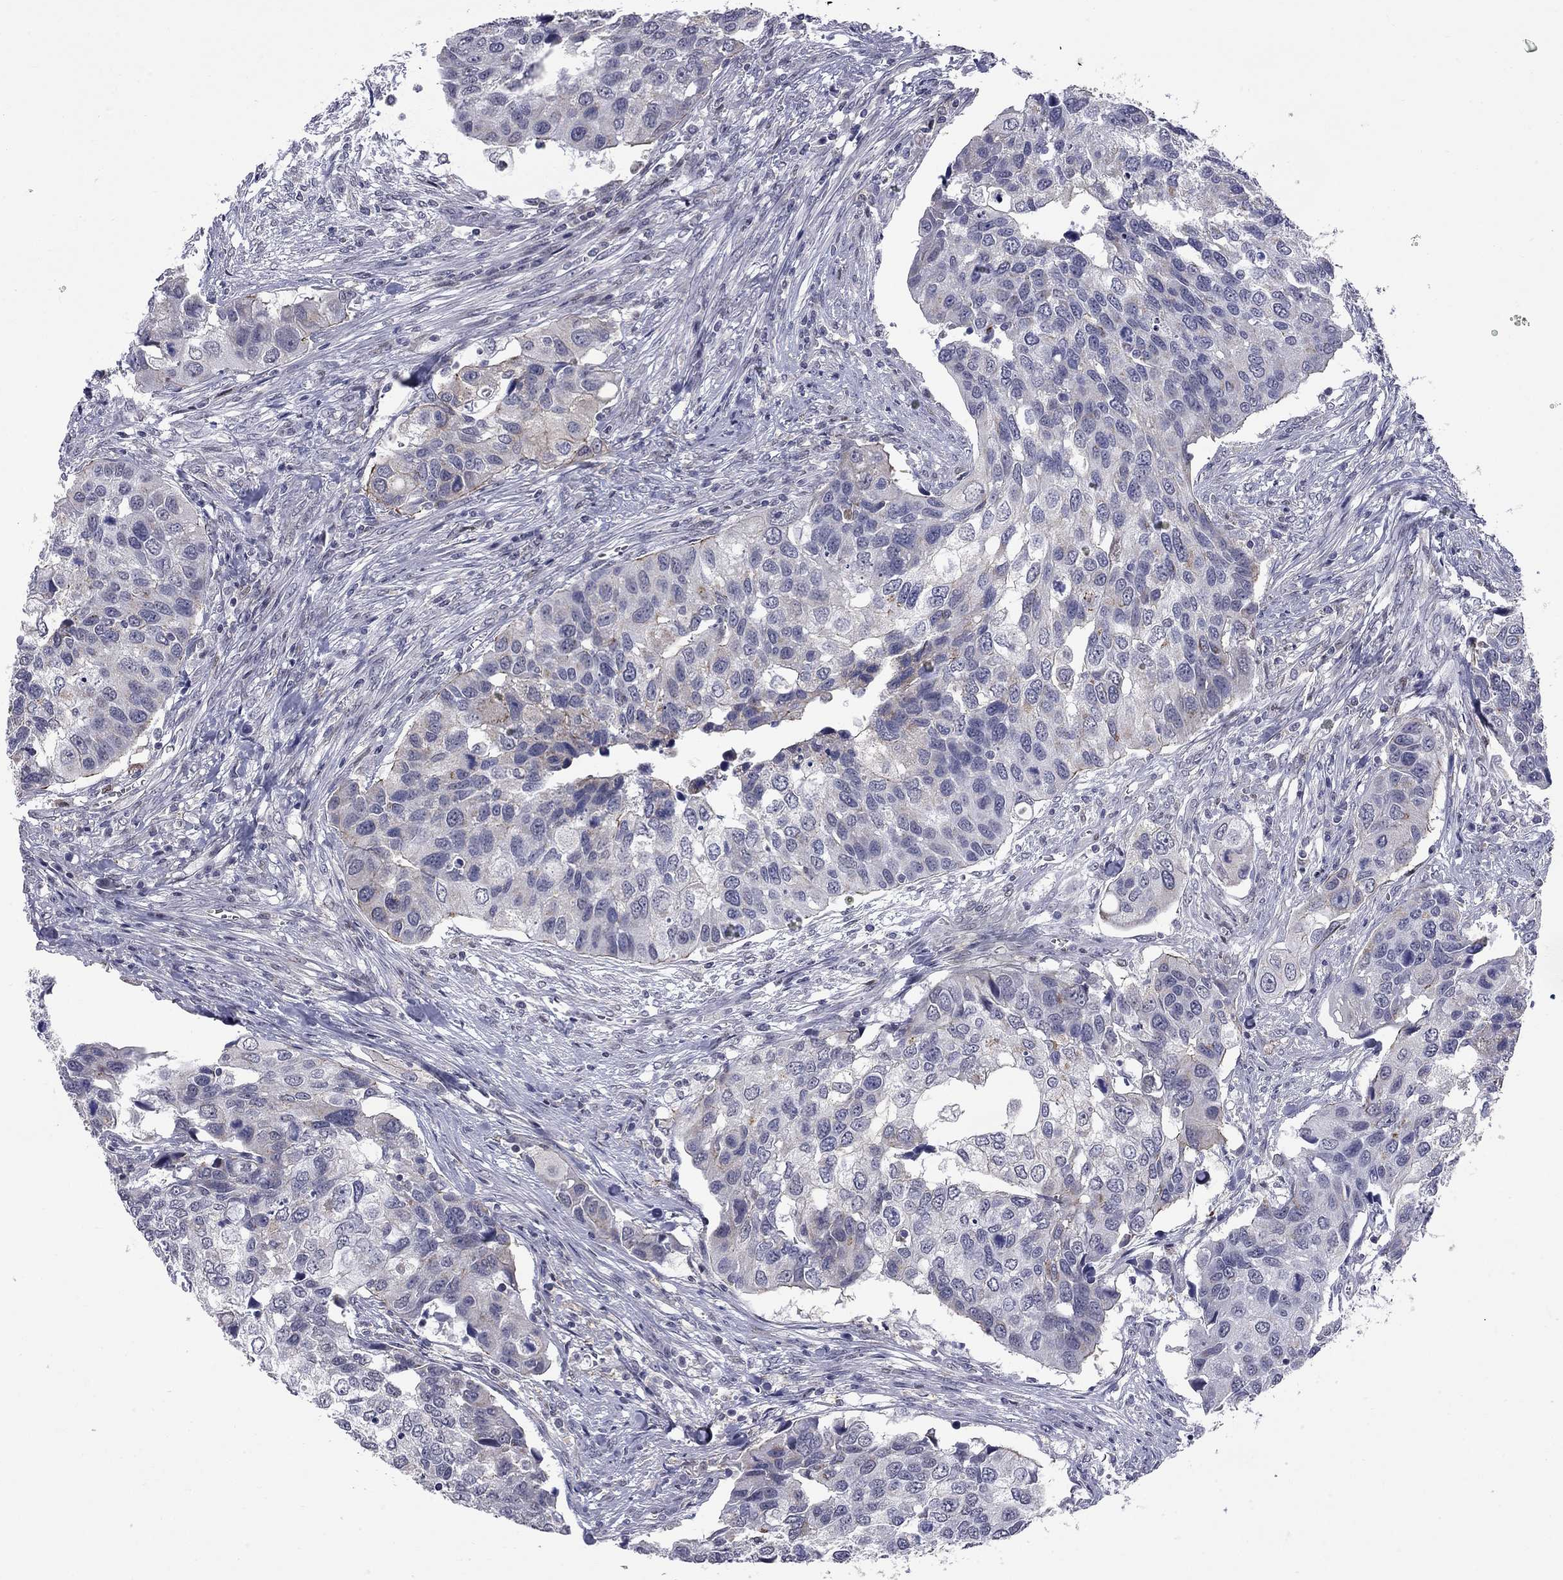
{"staining": {"intensity": "negative", "quantity": "none", "location": "none"}, "tissue": "urothelial cancer", "cell_type": "Tumor cells", "image_type": "cancer", "snomed": [{"axis": "morphology", "description": "Urothelial carcinoma, High grade"}, {"axis": "topography", "description": "Urinary bladder"}], "caption": "IHC of urothelial cancer demonstrates no staining in tumor cells.", "gene": "HTR4", "patient": {"sex": "male", "age": 60}}